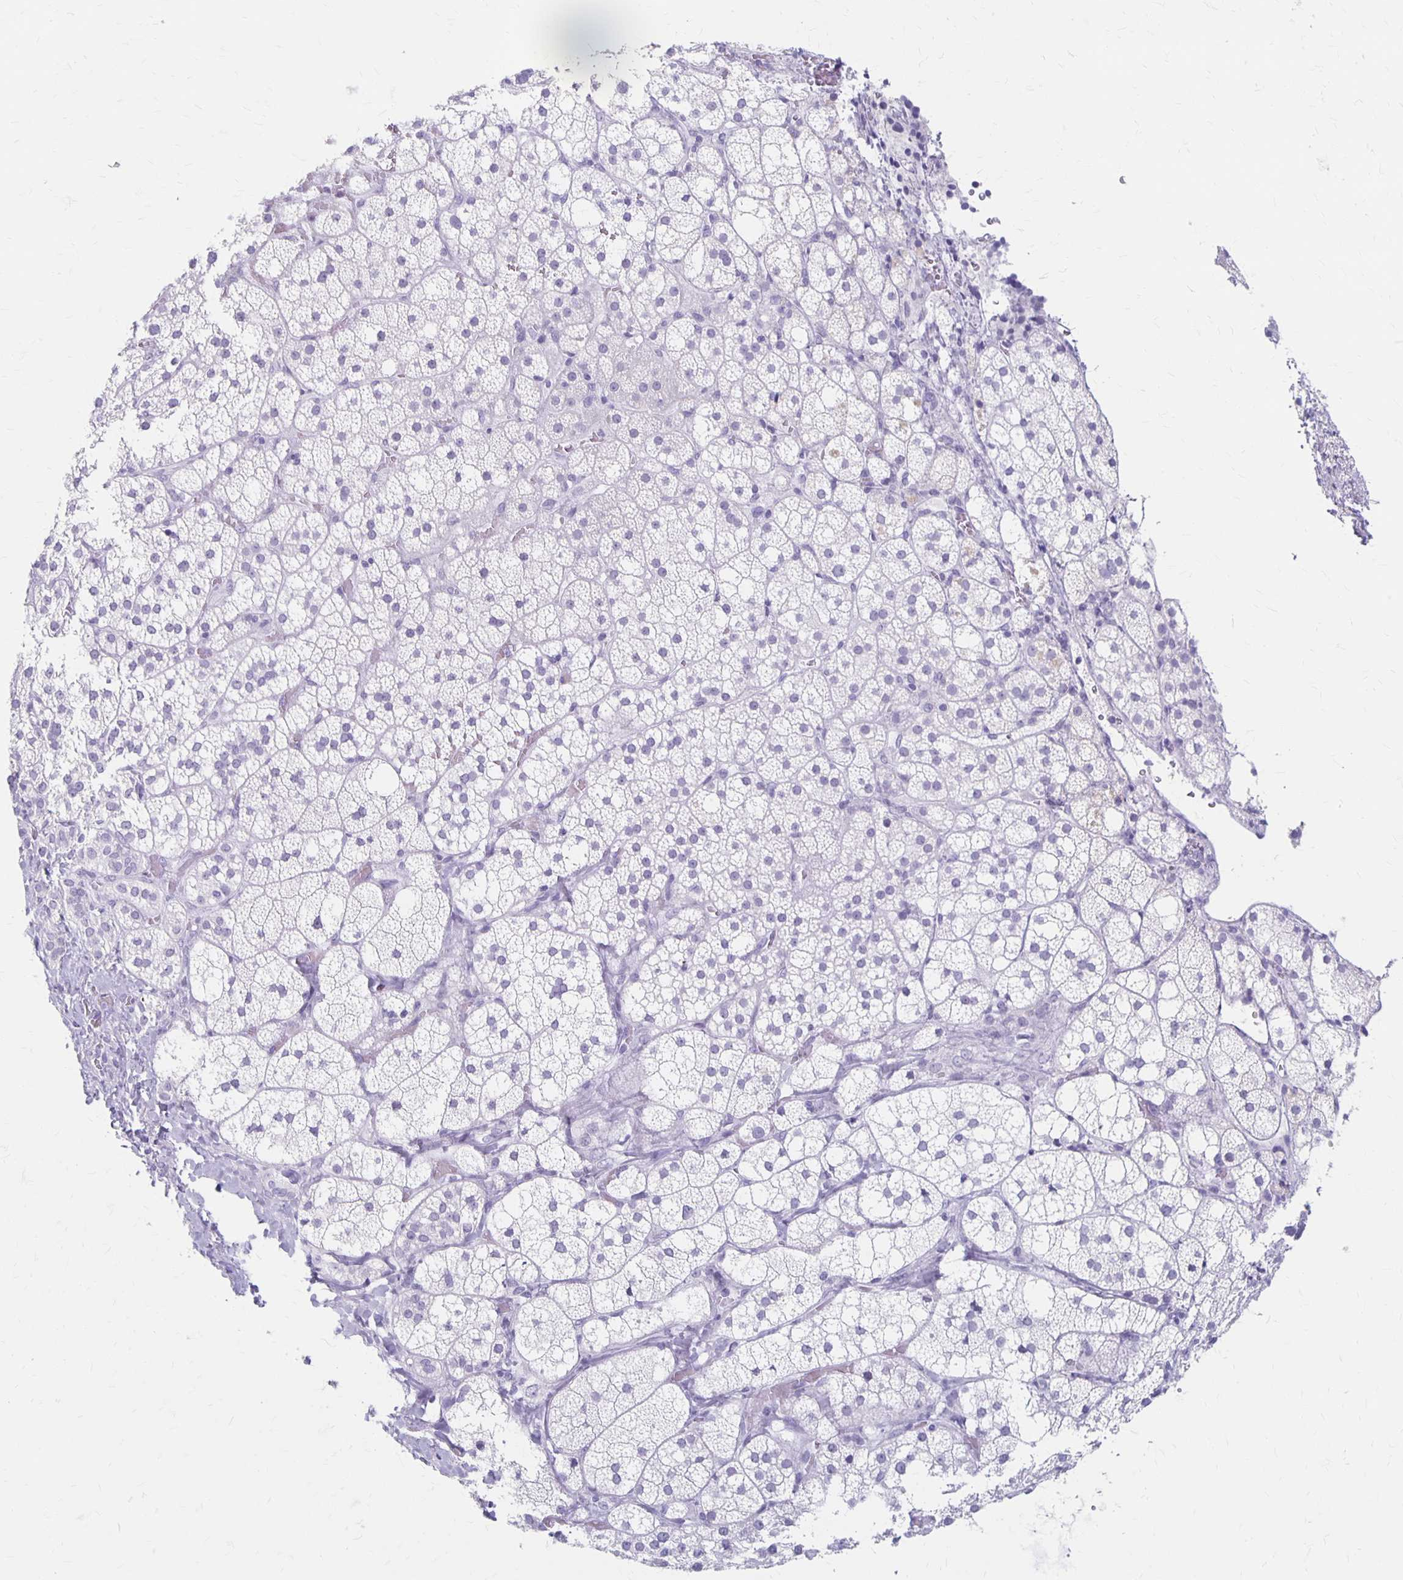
{"staining": {"intensity": "negative", "quantity": "none", "location": "none"}, "tissue": "adrenal gland", "cell_type": "Glandular cells", "image_type": "normal", "snomed": [{"axis": "morphology", "description": "Normal tissue, NOS"}, {"axis": "topography", "description": "Adrenal gland"}], "caption": "Immunohistochemistry histopathology image of normal adrenal gland: human adrenal gland stained with DAB reveals no significant protein expression in glandular cells.", "gene": "MAGEC2", "patient": {"sex": "male", "age": 53}}